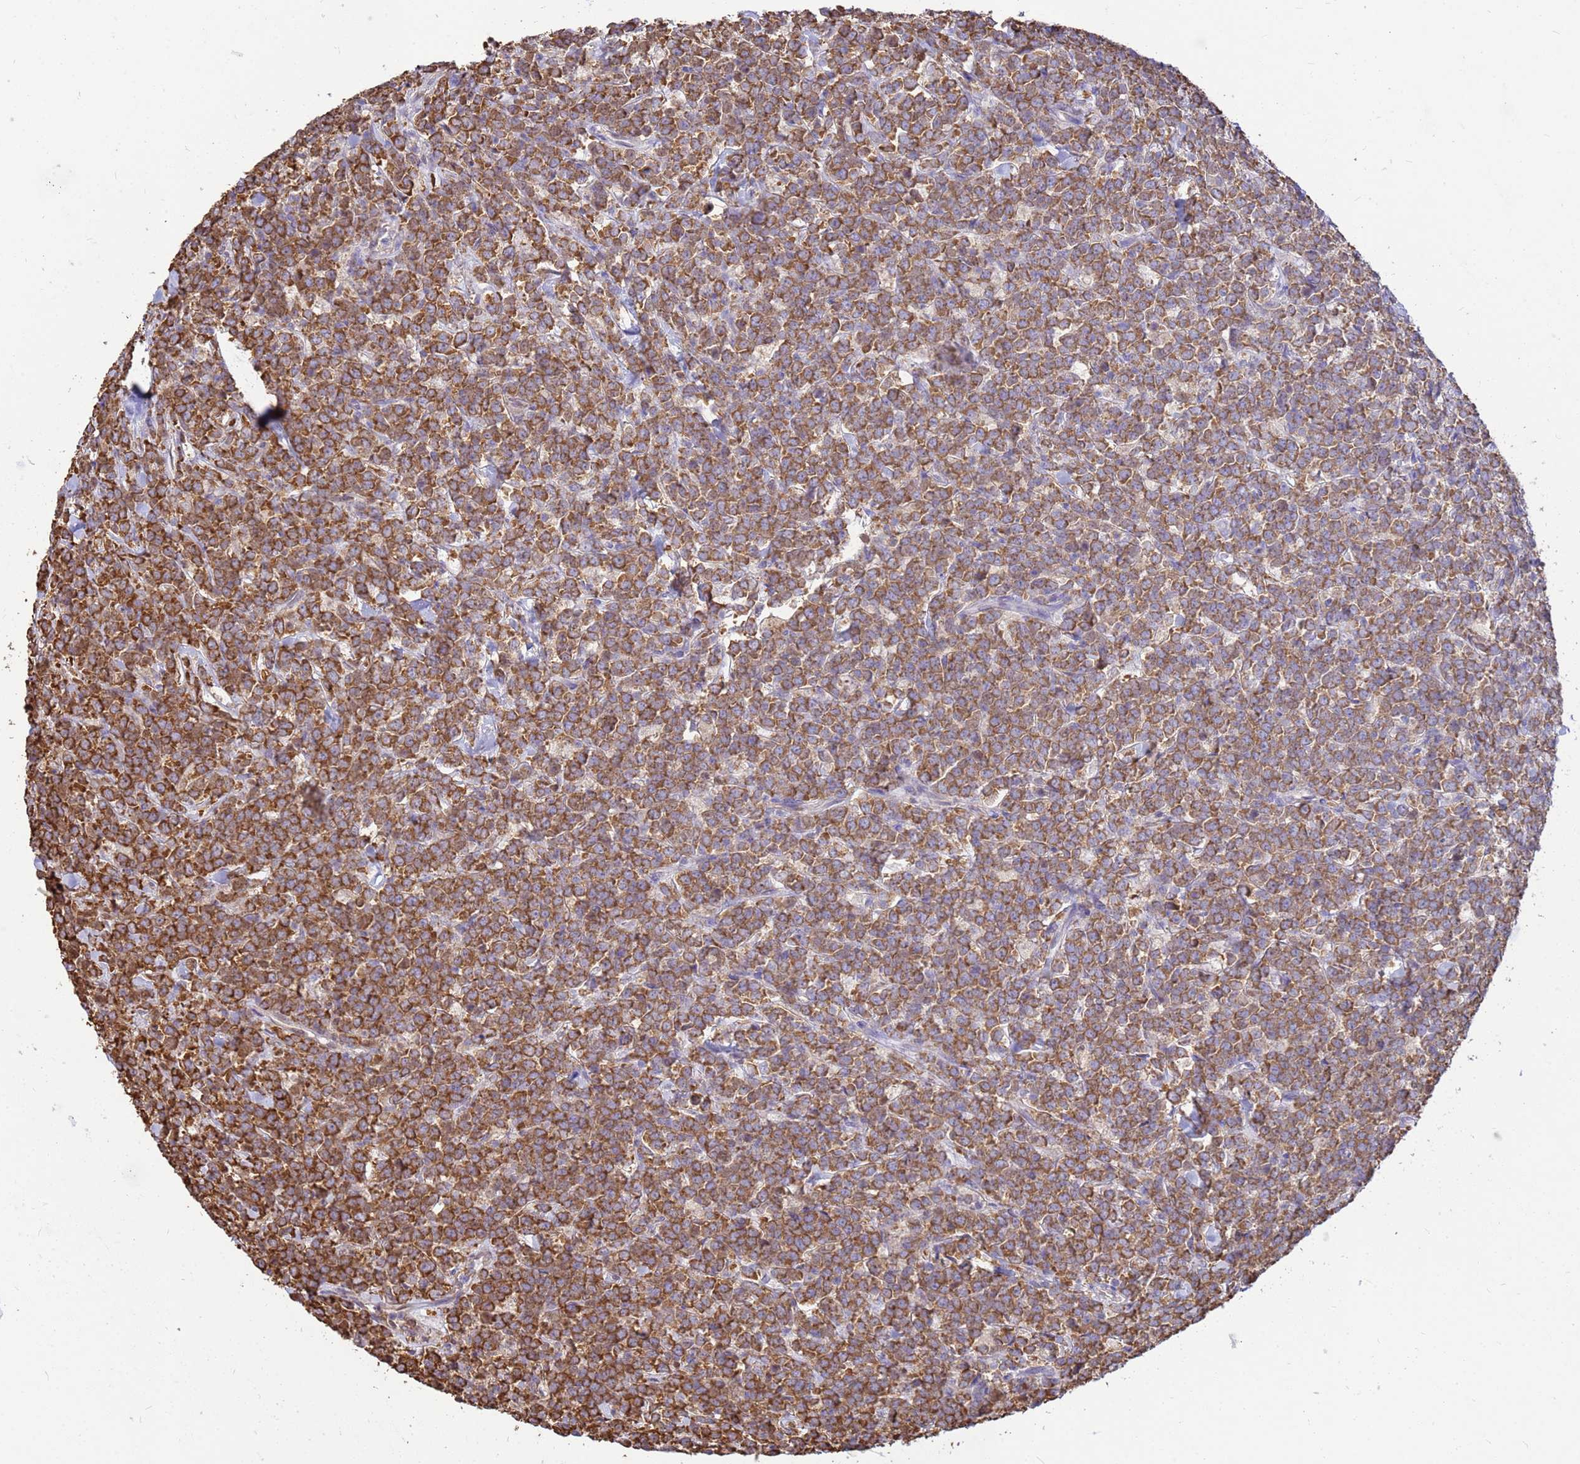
{"staining": {"intensity": "moderate", "quantity": ">75%", "location": "cytoplasmic/membranous"}, "tissue": "lymphoma", "cell_type": "Tumor cells", "image_type": "cancer", "snomed": [{"axis": "morphology", "description": "Malignant lymphoma, non-Hodgkin's type, High grade"}, {"axis": "topography", "description": "Small intestine"}], "caption": "Immunohistochemical staining of human lymphoma displays moderate cytoplasmic/membranous protein staining in approximately >75% of tumor cells.", "gene": "TUBB1", "patient": {"sex": "male", "age": 8}}